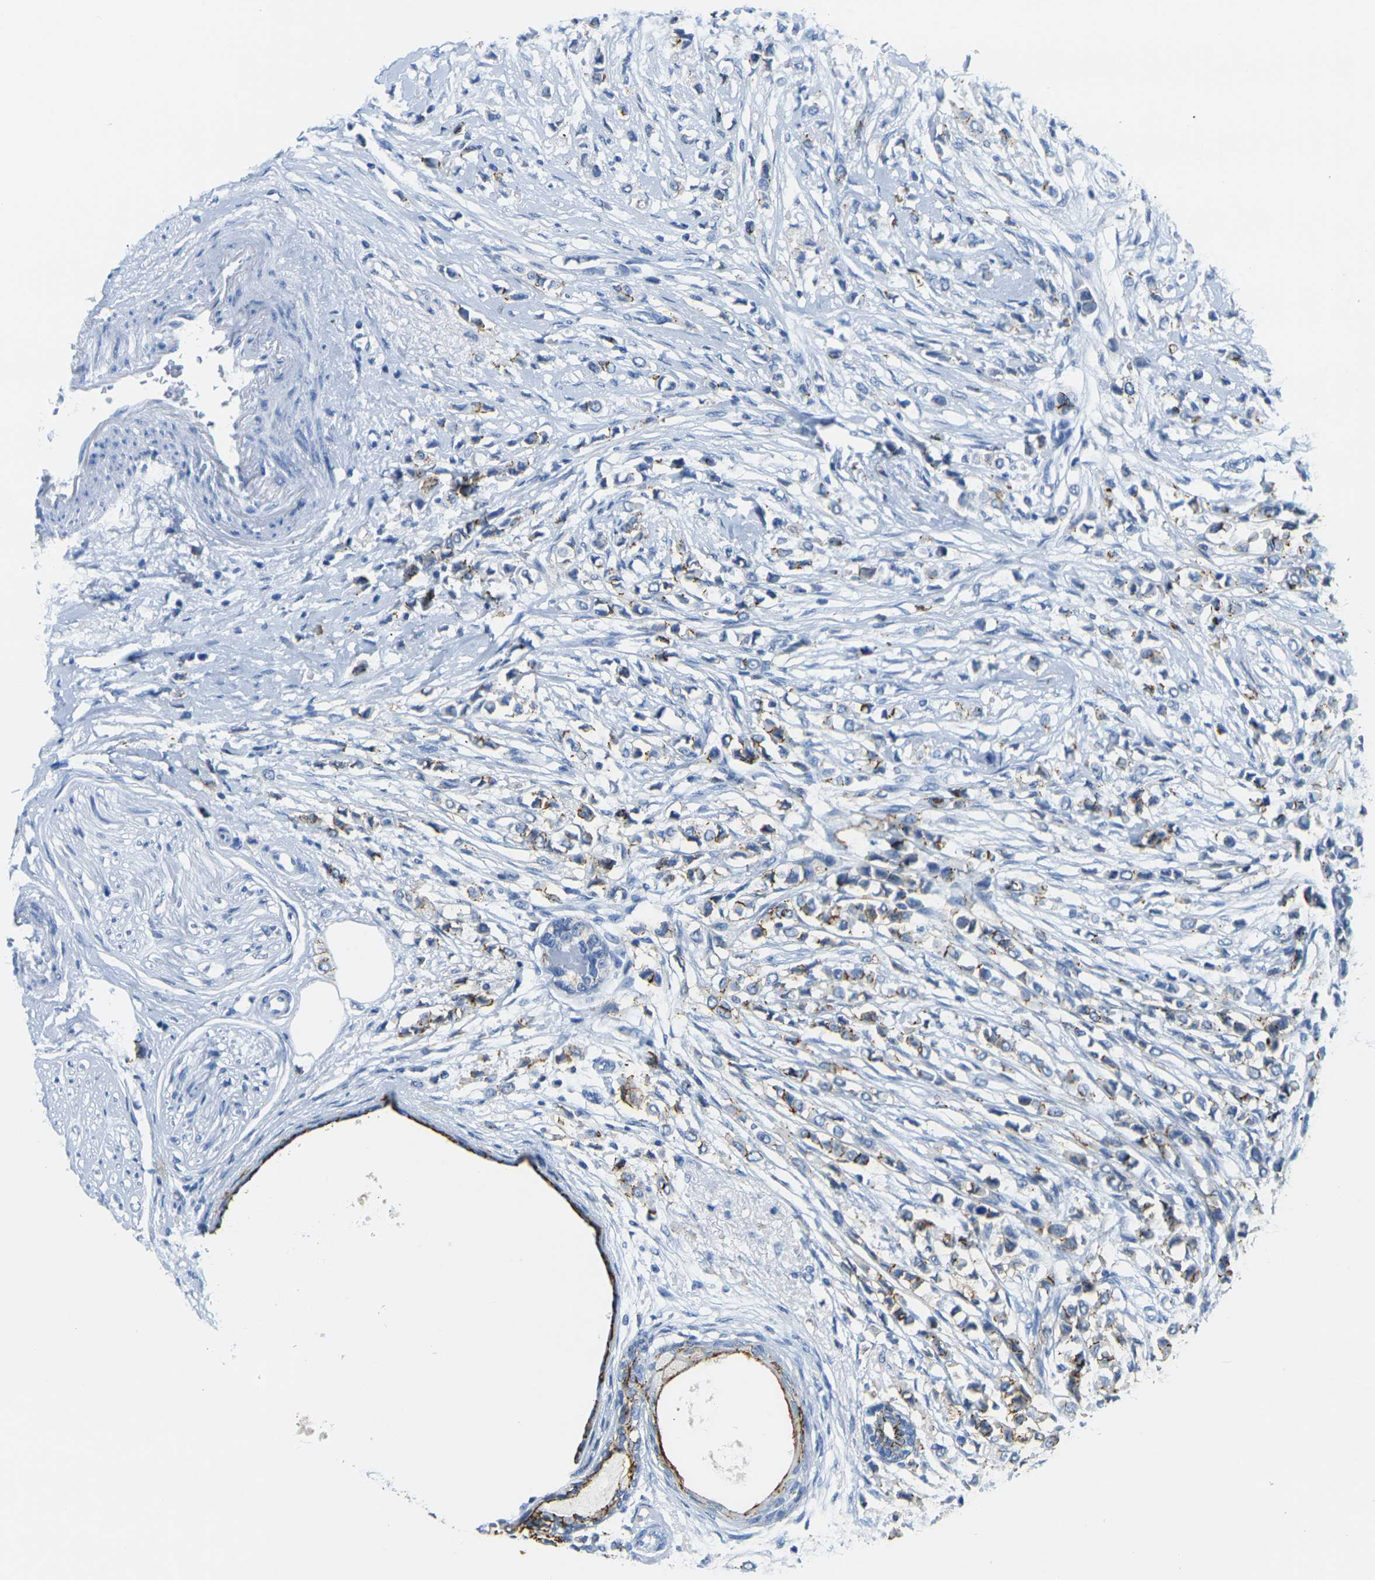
{"staining": {"intensity": "moderate", "quantity": "25%-75%", "location": "cytoplasmic/membranous"}, "tissue": "breast cancer", "cell_type": "Tumor cells", "image_type": "cancer", "snomed": [{"axis": "morphology", "description": "Lobular carcinoma"}, {"axis": "topography", "description": "Breast"}], "caption": "DAB (3,3'-diaminobenzidine) immunohistochemical staining of human breast cancer (lobular carcinoma) exhibits moderate cytoplasmic/membranous protein positivity in about 25%-75% of tumor cells. (IHC, brightfield microscopy, high magnification).", "gene": "CLDN7", "patient": {"sex": "female", "age": 51}}